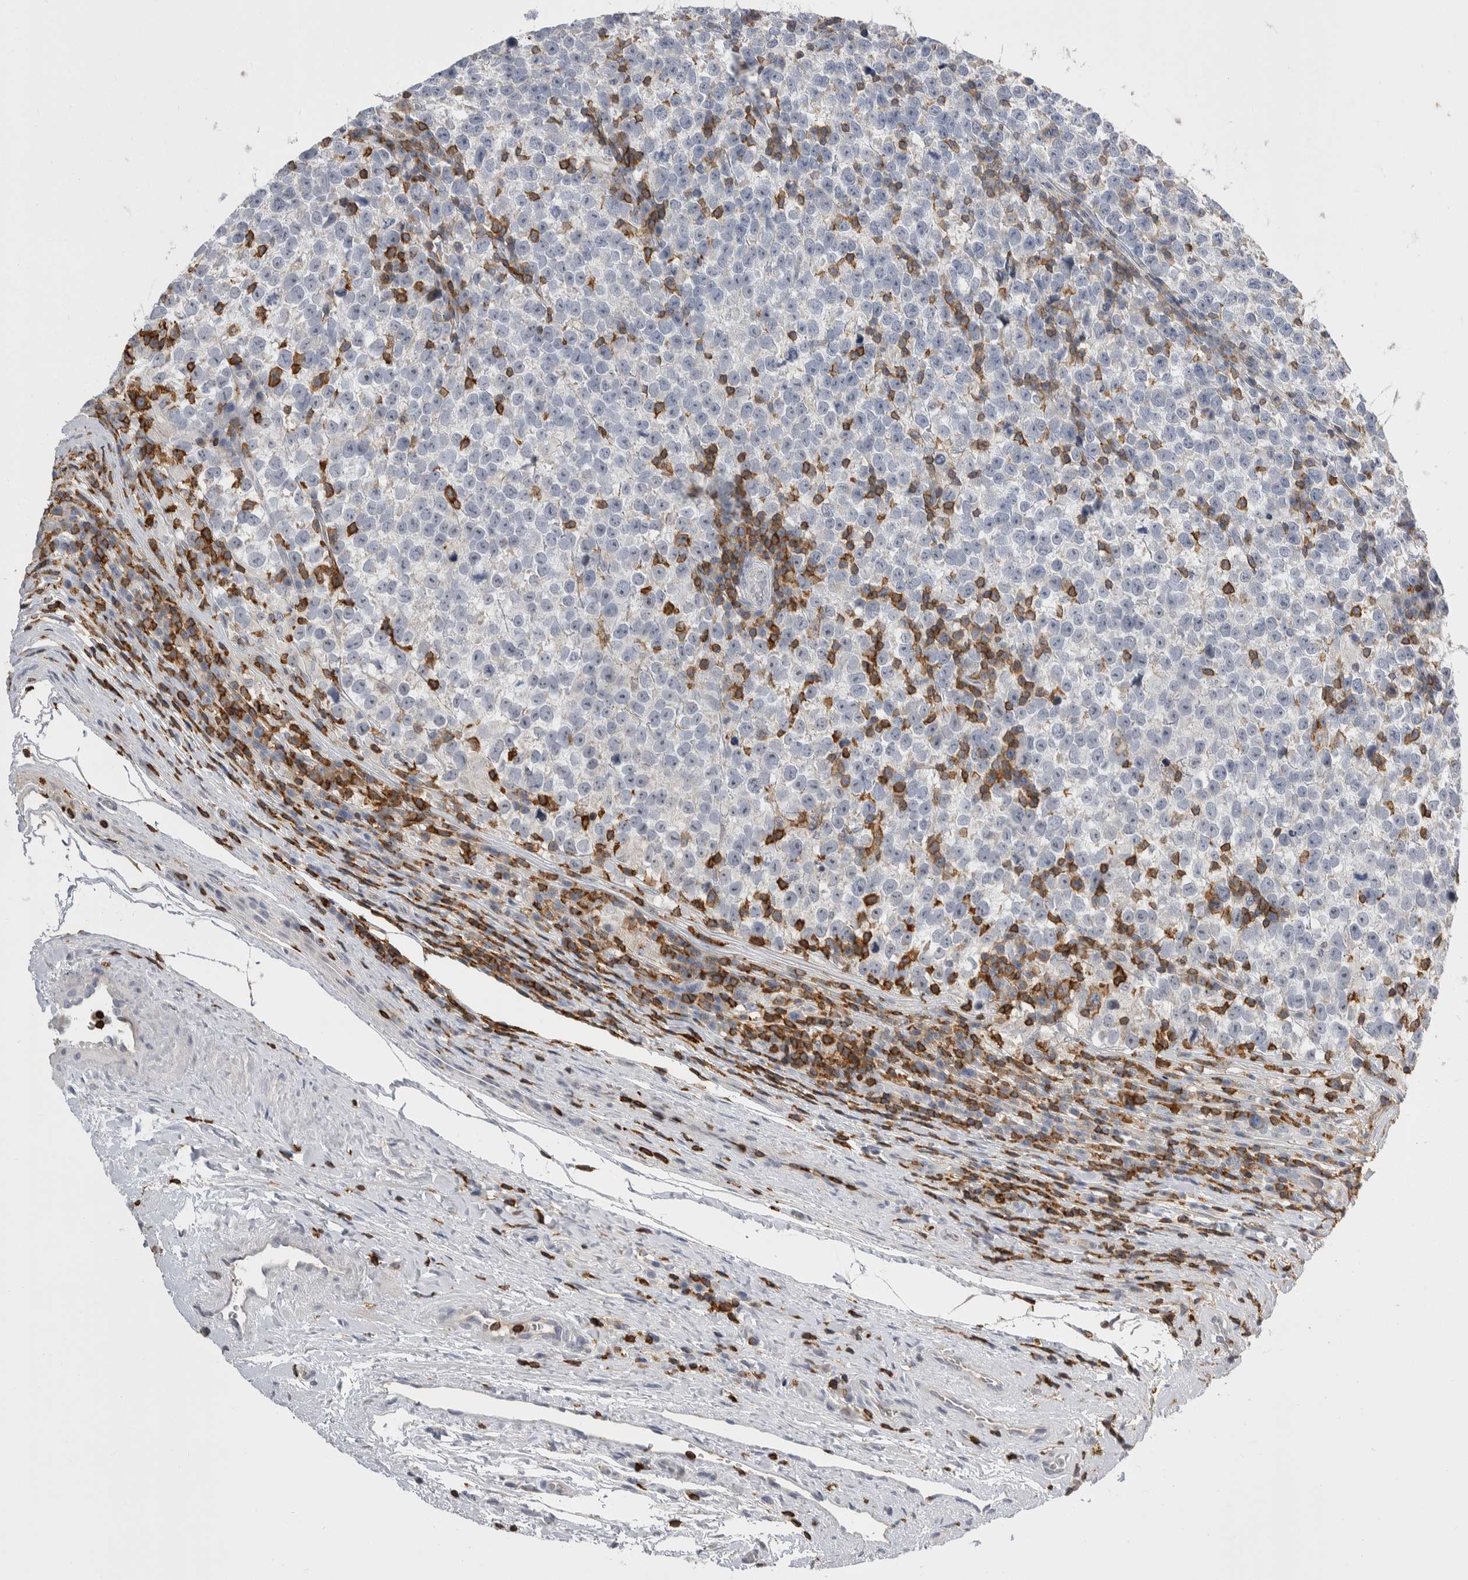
{"staining": {"intensity": "negative", "quantity": "none", "location": "none"}, "tissue": "testis cancer", "cell_type": "Tumor cells", "image_type": "cancer", "snomed": [{"axis": "morphology", "description": "Normal tissue, NOS"}, {"axis": "morphology", "description": "Seminoma, NOS"}, {"axis": "topography", "description": "Testis"}], "caption": "Protein analysis of testis seminoma exhibits no significant expression in tumor cells.", "gene": "CEP295NL", "patient": {"sex": "male", "age": 43}}